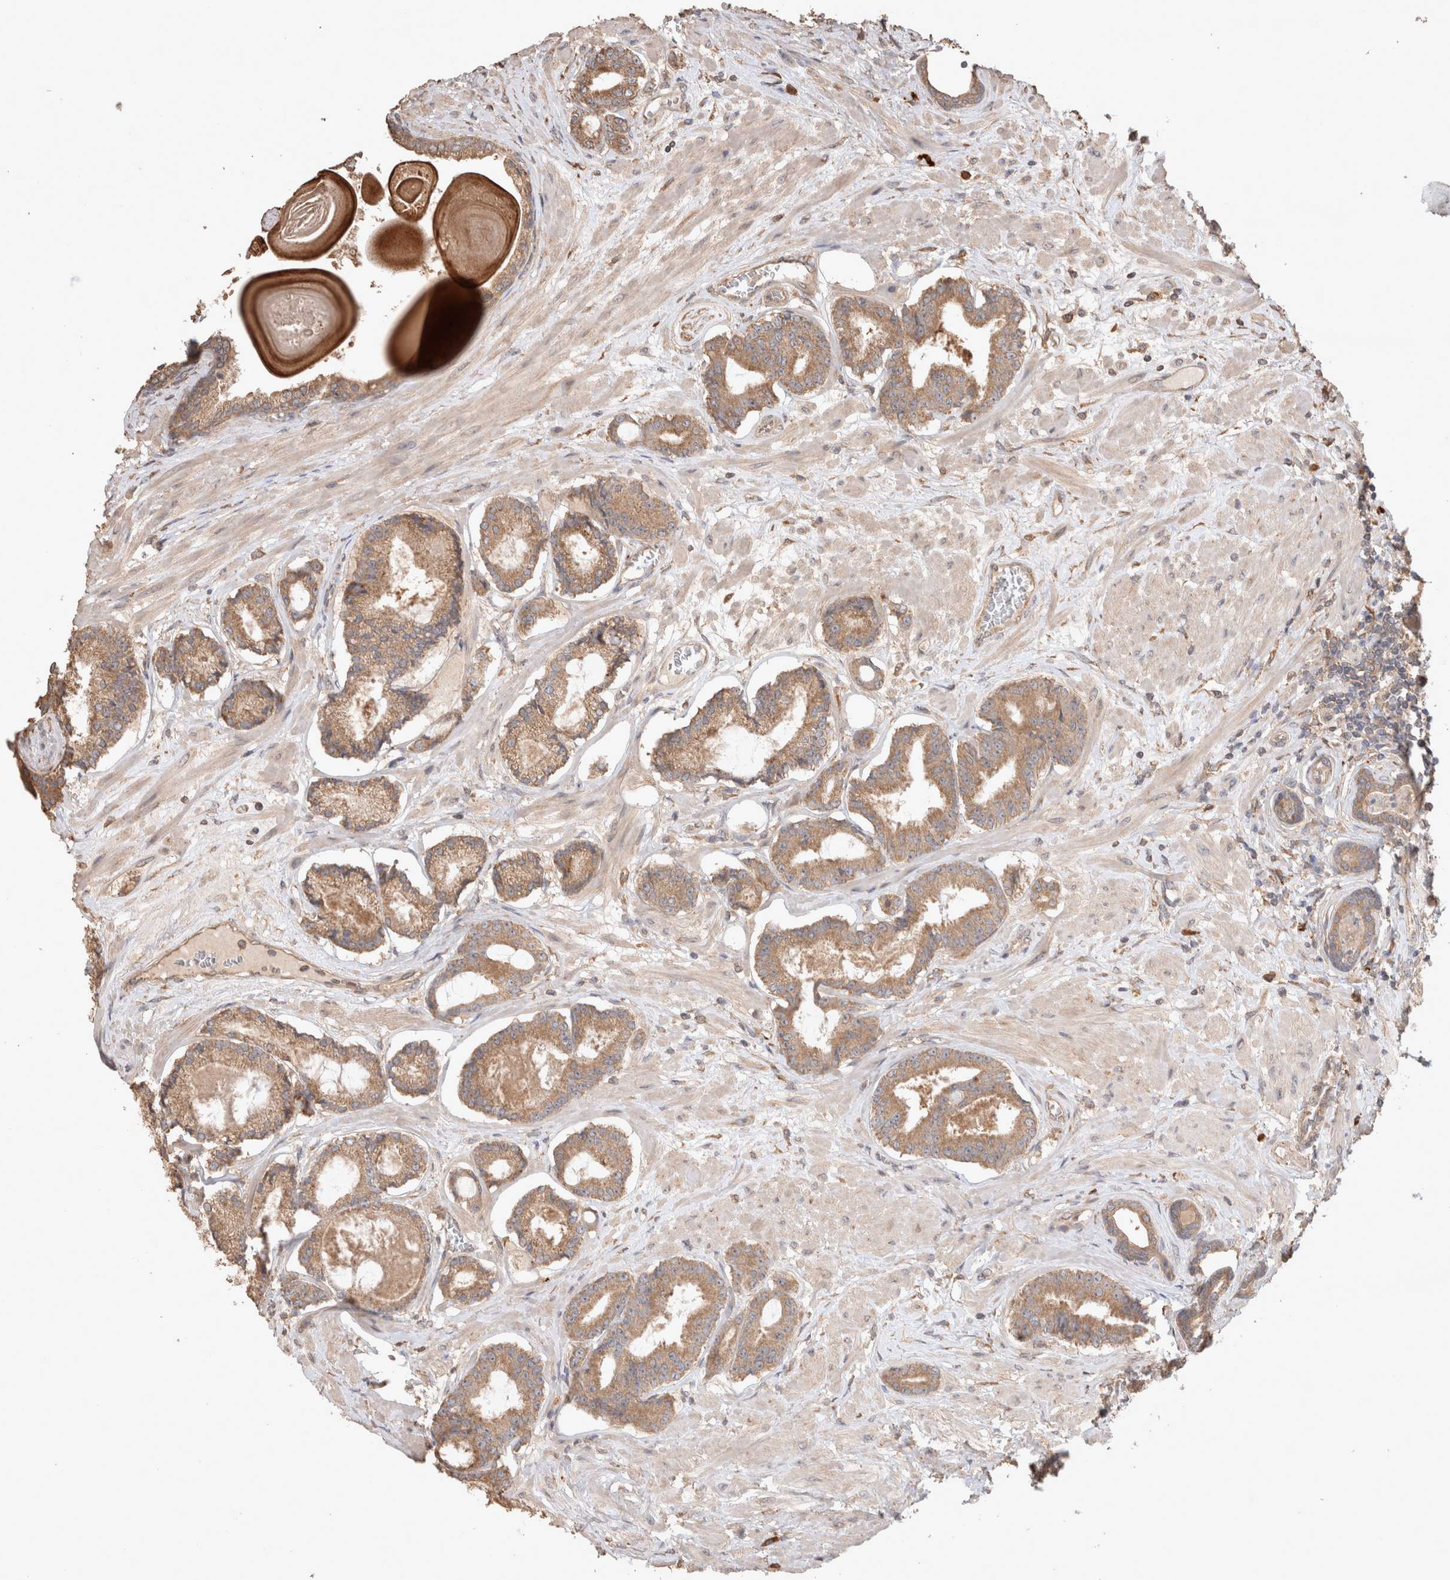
{"staining": {"intensity": "moderate", "quantity": ">75%", "location": "cytoplasmic/membranous"}, "tissue": "prostate cancer", "cell_type": "Tumor cells", "image_type": "cancer", "snomed": [{"axis": "morphology", "description": "Adenocarcinoma, Low grade"}, {"axis": "topography", "description": "Prostate"}], "caption": "A high-resolution image shows immunohistochemistry (IHC) staining of adenocarcinoma (low-grade) (prostate), which exhibits moderate cytoplasmic/membranous staining in approximately >75% of tumor cells.", "gene": "HROB", "patient": {"sex": "male", "age": 60}}